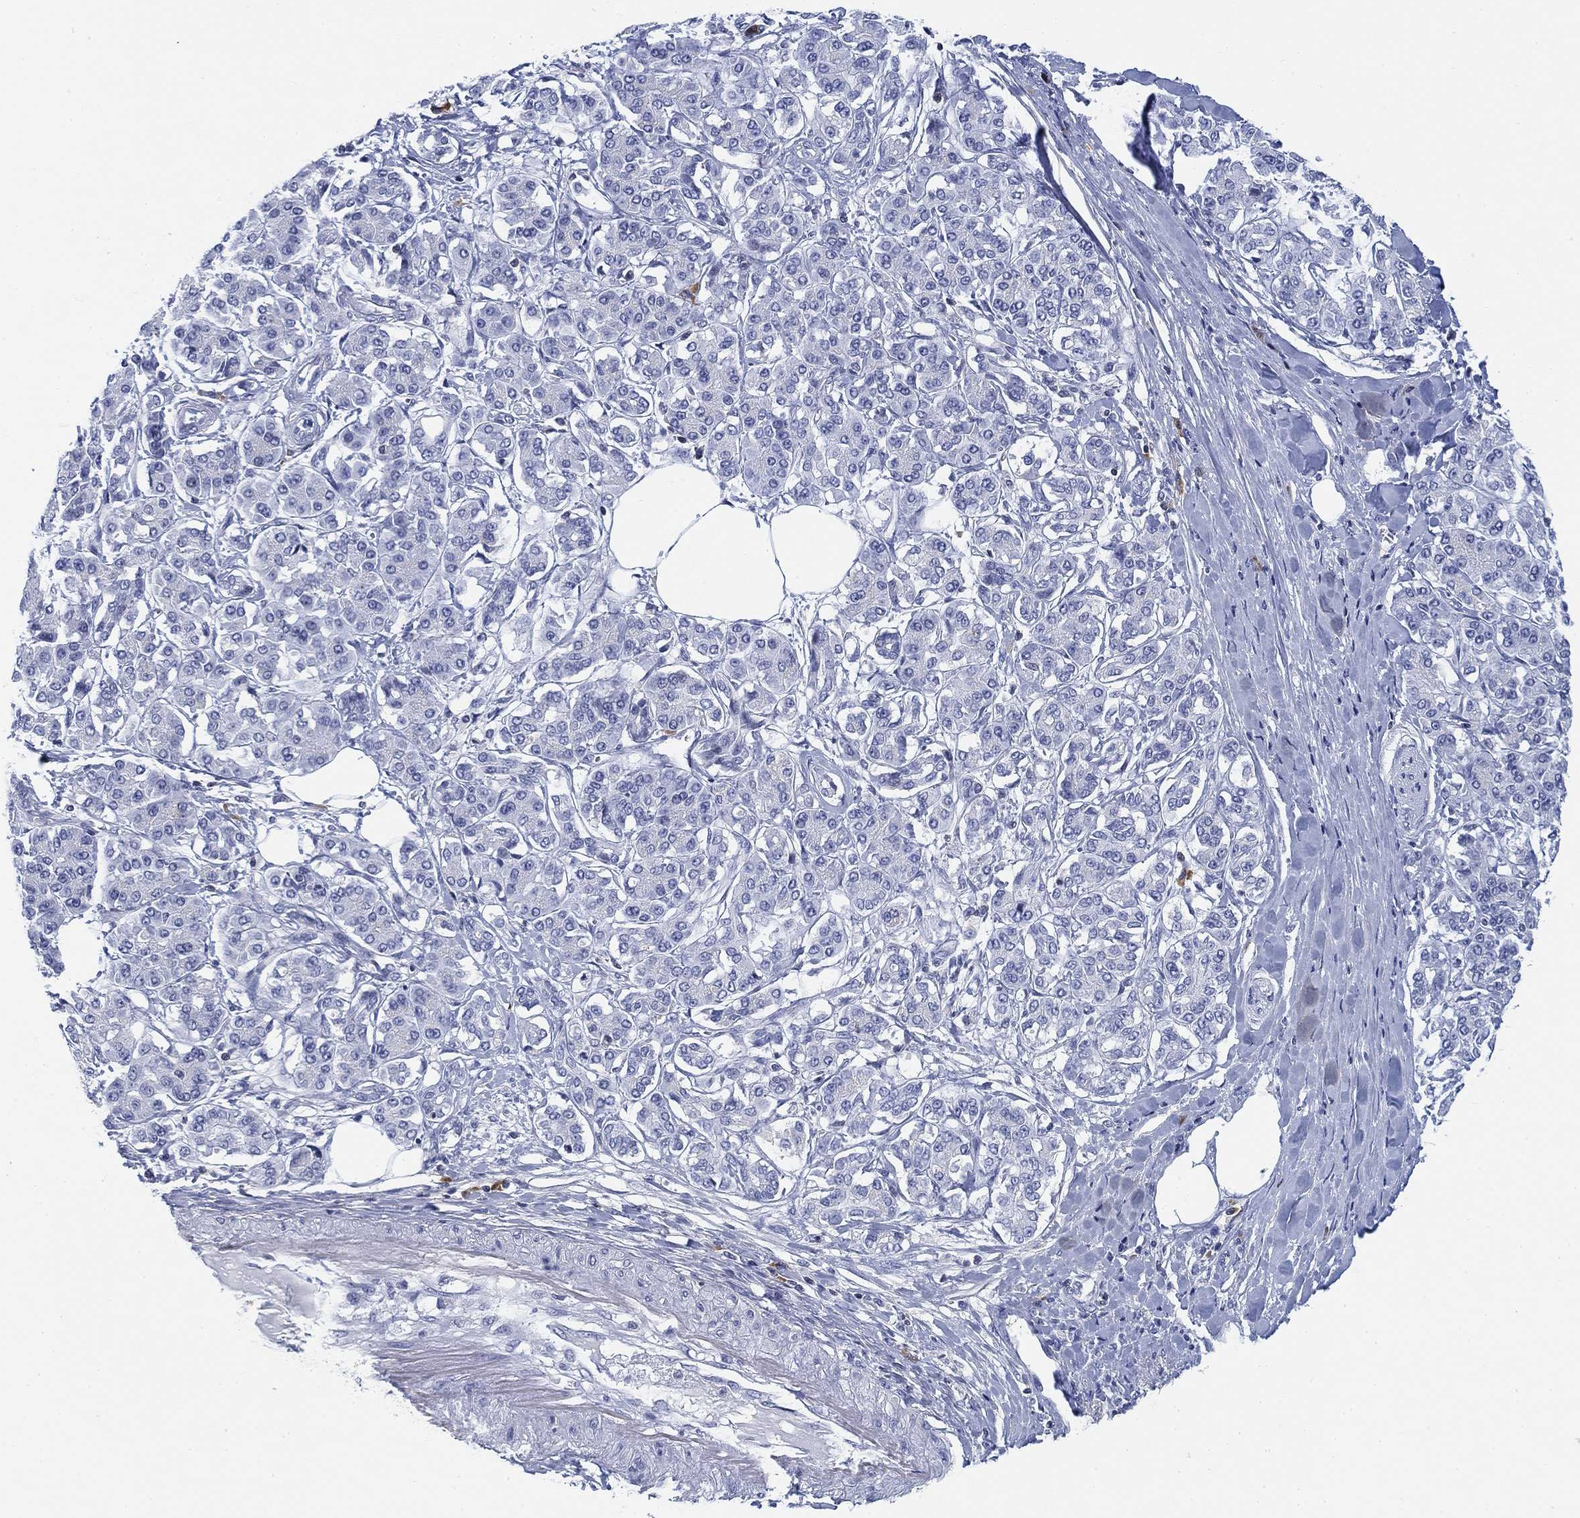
{"staining": {"intensity": "negative", "quantity": "none", "location": "none"}, "tissue": "pancreatic cancer", "cell_type": "Tumor cells", "image_type": "cancer", "snomed": [{"axis": "morphology", "description": "Adenocarcinoma, NOS"}, {"axis": "topography", "description": "Pancreas"}], "caption": "IHC histopathology image of neoplastic tissue: pancreatic cancer (adenocarcinoma) stained with DAB reveals no significant protein expression in tumor cells.", "gene": "FYB1", "patient": {"sex": "female", "age": 56}}